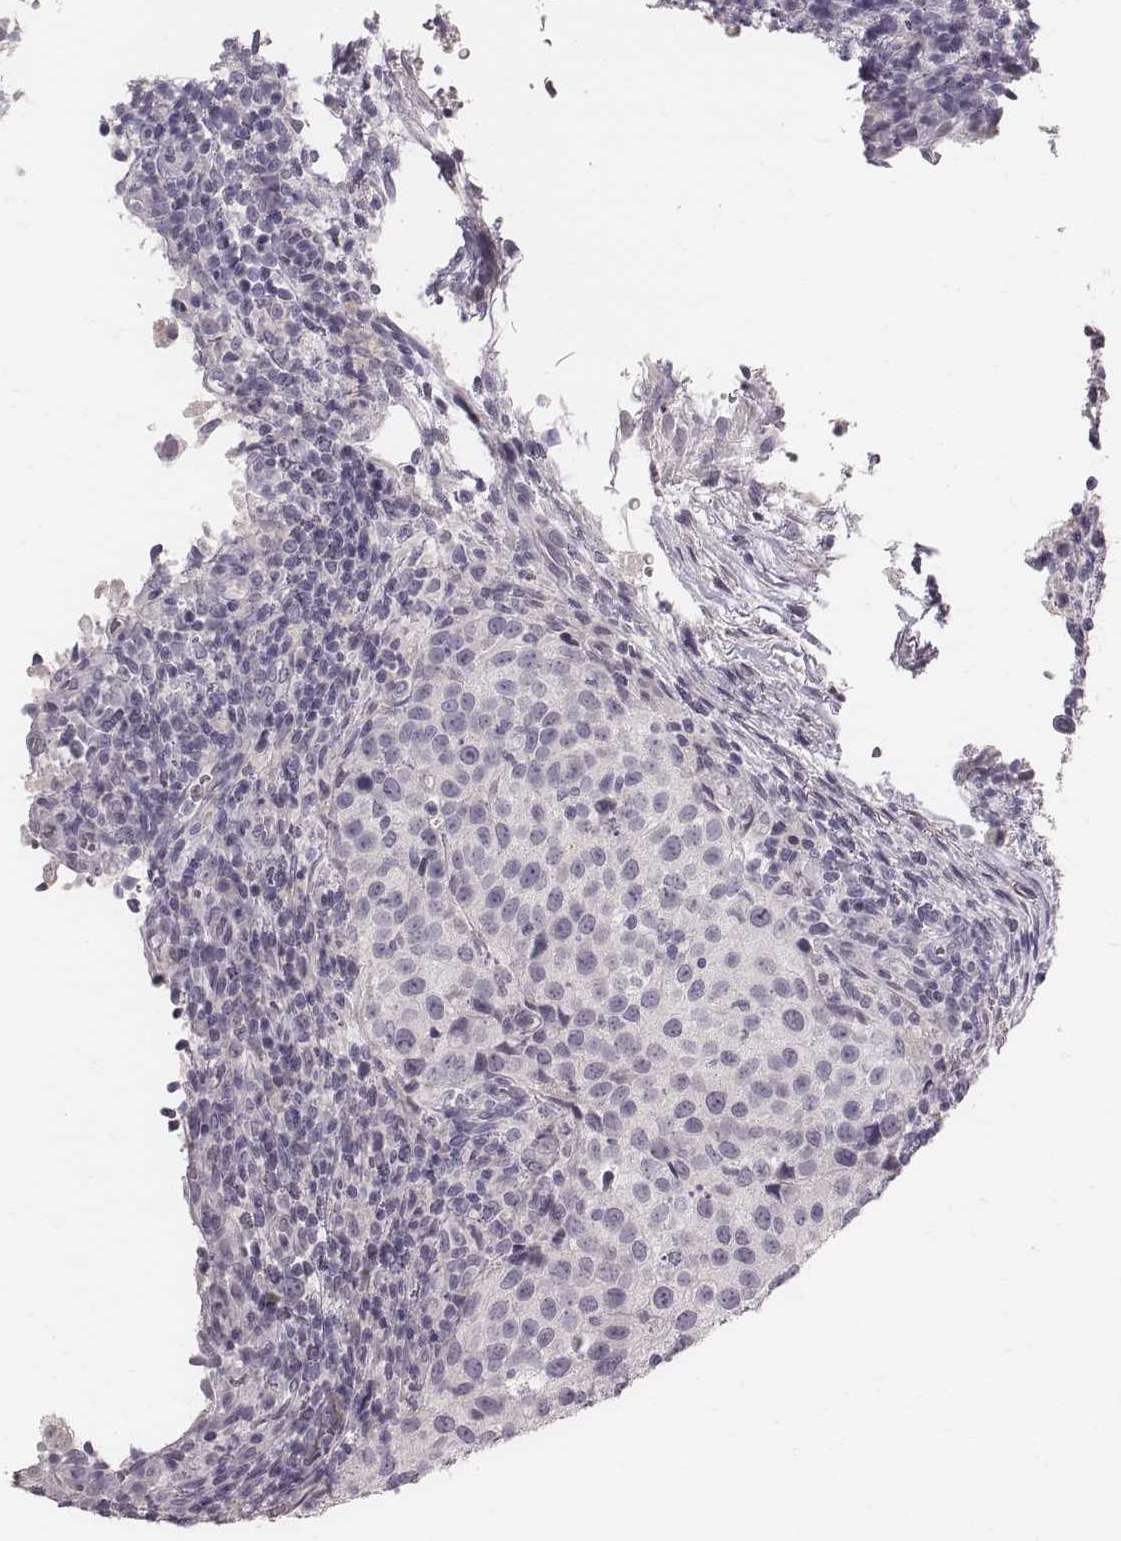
{"staining": {"intensity": "negative", "quantity": "none", "location": "none"}, "tissue": "urothelial cancer", "cell_type": "Tumor cells", "image_type": "cancer", "snomed": [{"axis": "morphology", "description": "Urothelial carcinoma, High grade"}, {"axis": "topography", "description": "Urinary bladder"}], "caption": "IHC of human high-grade urothelial carcinoma demonstrates no positivity in tumor cells. (Brightfield microscopy of DAB (3,3'-diaminobenzidine) immunohistochemistry at high magnification).", "gene": "CFTR", "patient": {"sex": "female", "age": 78}}